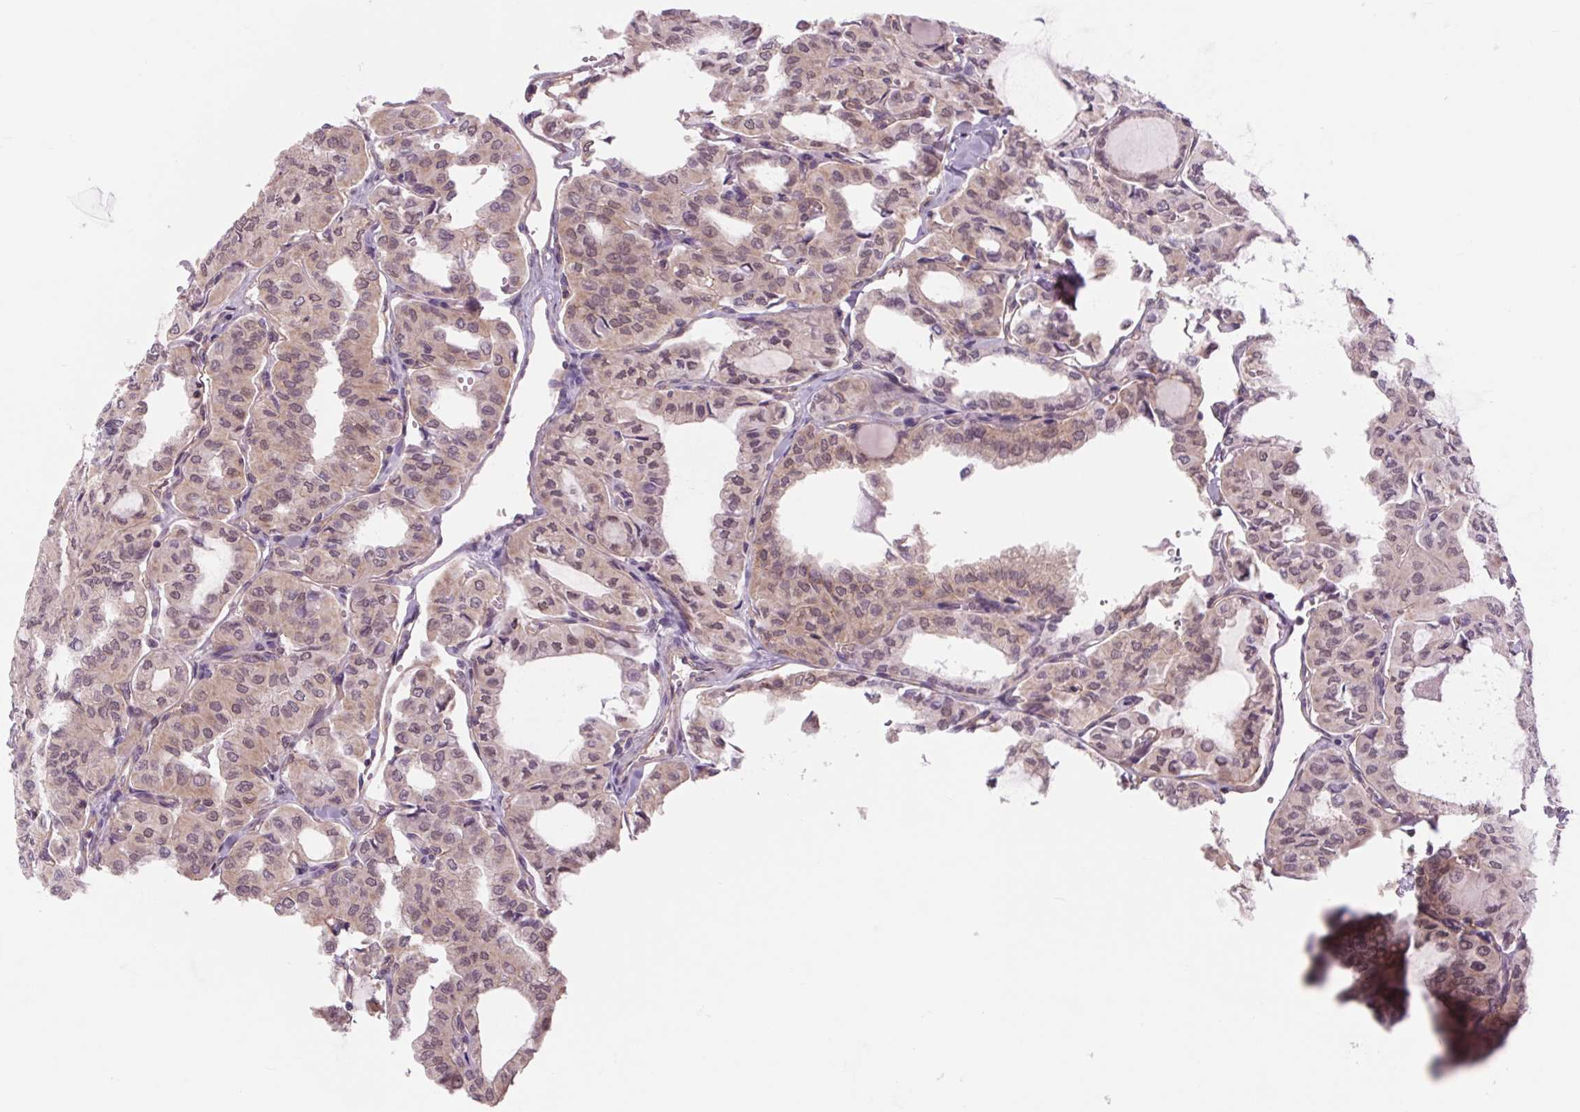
{"staining": {"intensity": "weak", "quantity": "<25%", "location": "cytoplasmic/membranous,nuclear"}, "tissue": "thyroid cancer", "cell_type": "Tumor cells", "image_type": "cancer", "snomed": [{"axis": "morphology", "description": "Papillary adenocarcinoma, NOS"}, {"axis": "topography", "description": "Thyroid gland"}], "caption": "DAB immunohistochemical staining of human thyroid papillary adenocarcinoma shows no significant positivity in tumor cells.", "gene": "SH3RF2", "patient": {"sex": "male", "age": 20}}